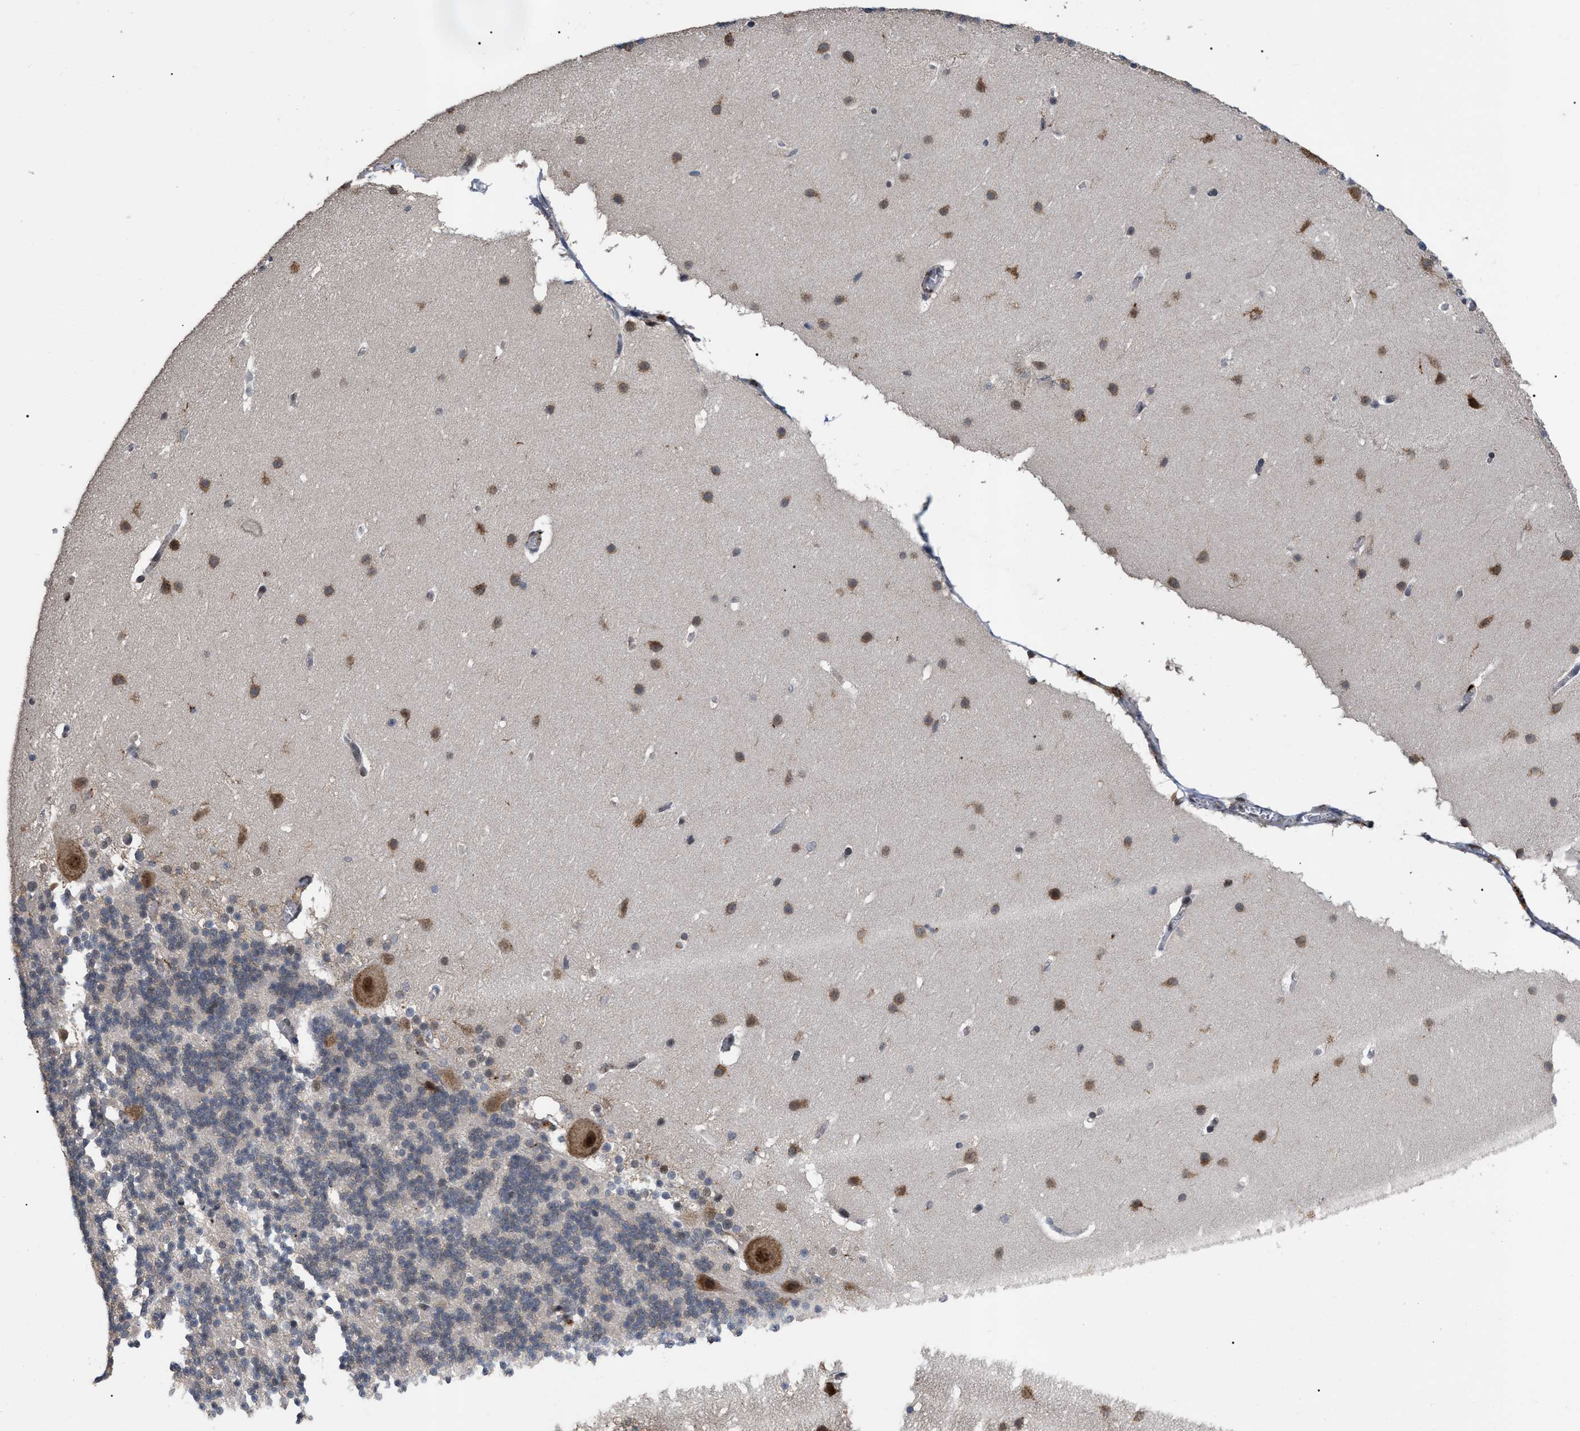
{"staining": {"intensity": "moderate", "quantity": "<25%", "location": "cytoplasmic/membranous"}, "tissue": "cerebellum", "cell_type": "Cells in granular layer", "image_type": "normal", "snomed": [{"axis": "morphology", "description": "Normal tissue, NOS"}, {"axis": "topography", "description": "Cerebellum"}], "caption": "Cerebellum stained with immunohistochemistry displays moderate cytoplasmic/membranous expression in about <25% of cells in granular layer. (Brightfield microscopy of DAB IHC at high magnification).", "gene": "UPF1", "patient": {"sex": "female", "age": 19}}